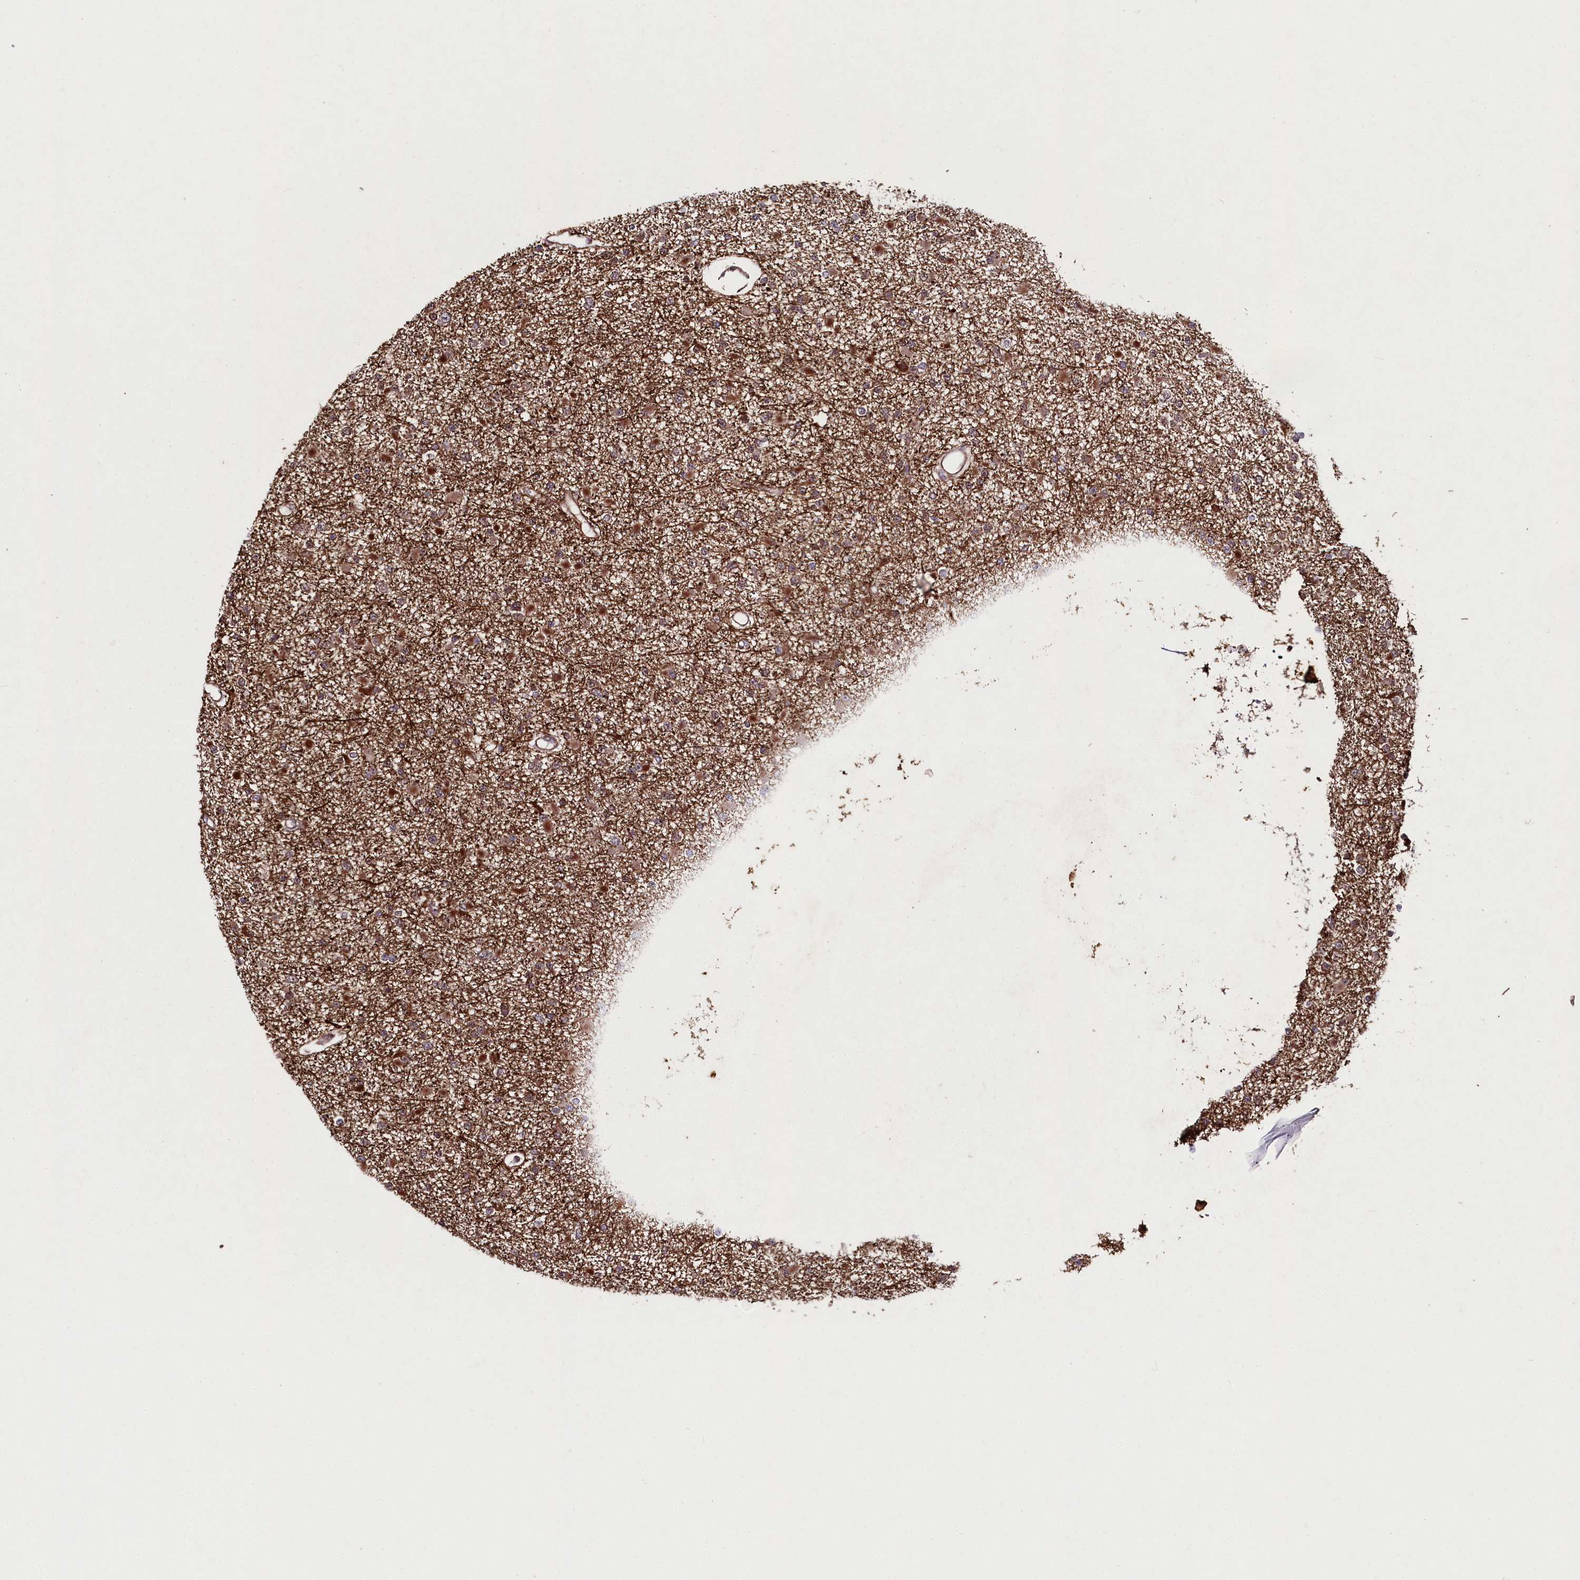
{"staining": {"intensity": "moderate", "quantity": "<25%", "location": "cytoplasmic/membranous"}, "tissue": "glioma", "cell_type": "Tumor cells", "image_type": "cancer", "snomed": [{"axis": "morphology", "description": "Glioma, malignant, Low grade"}, {"axis": "topography", "description": "Brain"}], "caption": "The immunohistochemical stain labels moderate cytoplasmic/membranous staining in tumor cells of malignant glioma (low-grade) tissue.", "gene": "PHLDB1", "patient": {"sex": "female", "age": 22}}